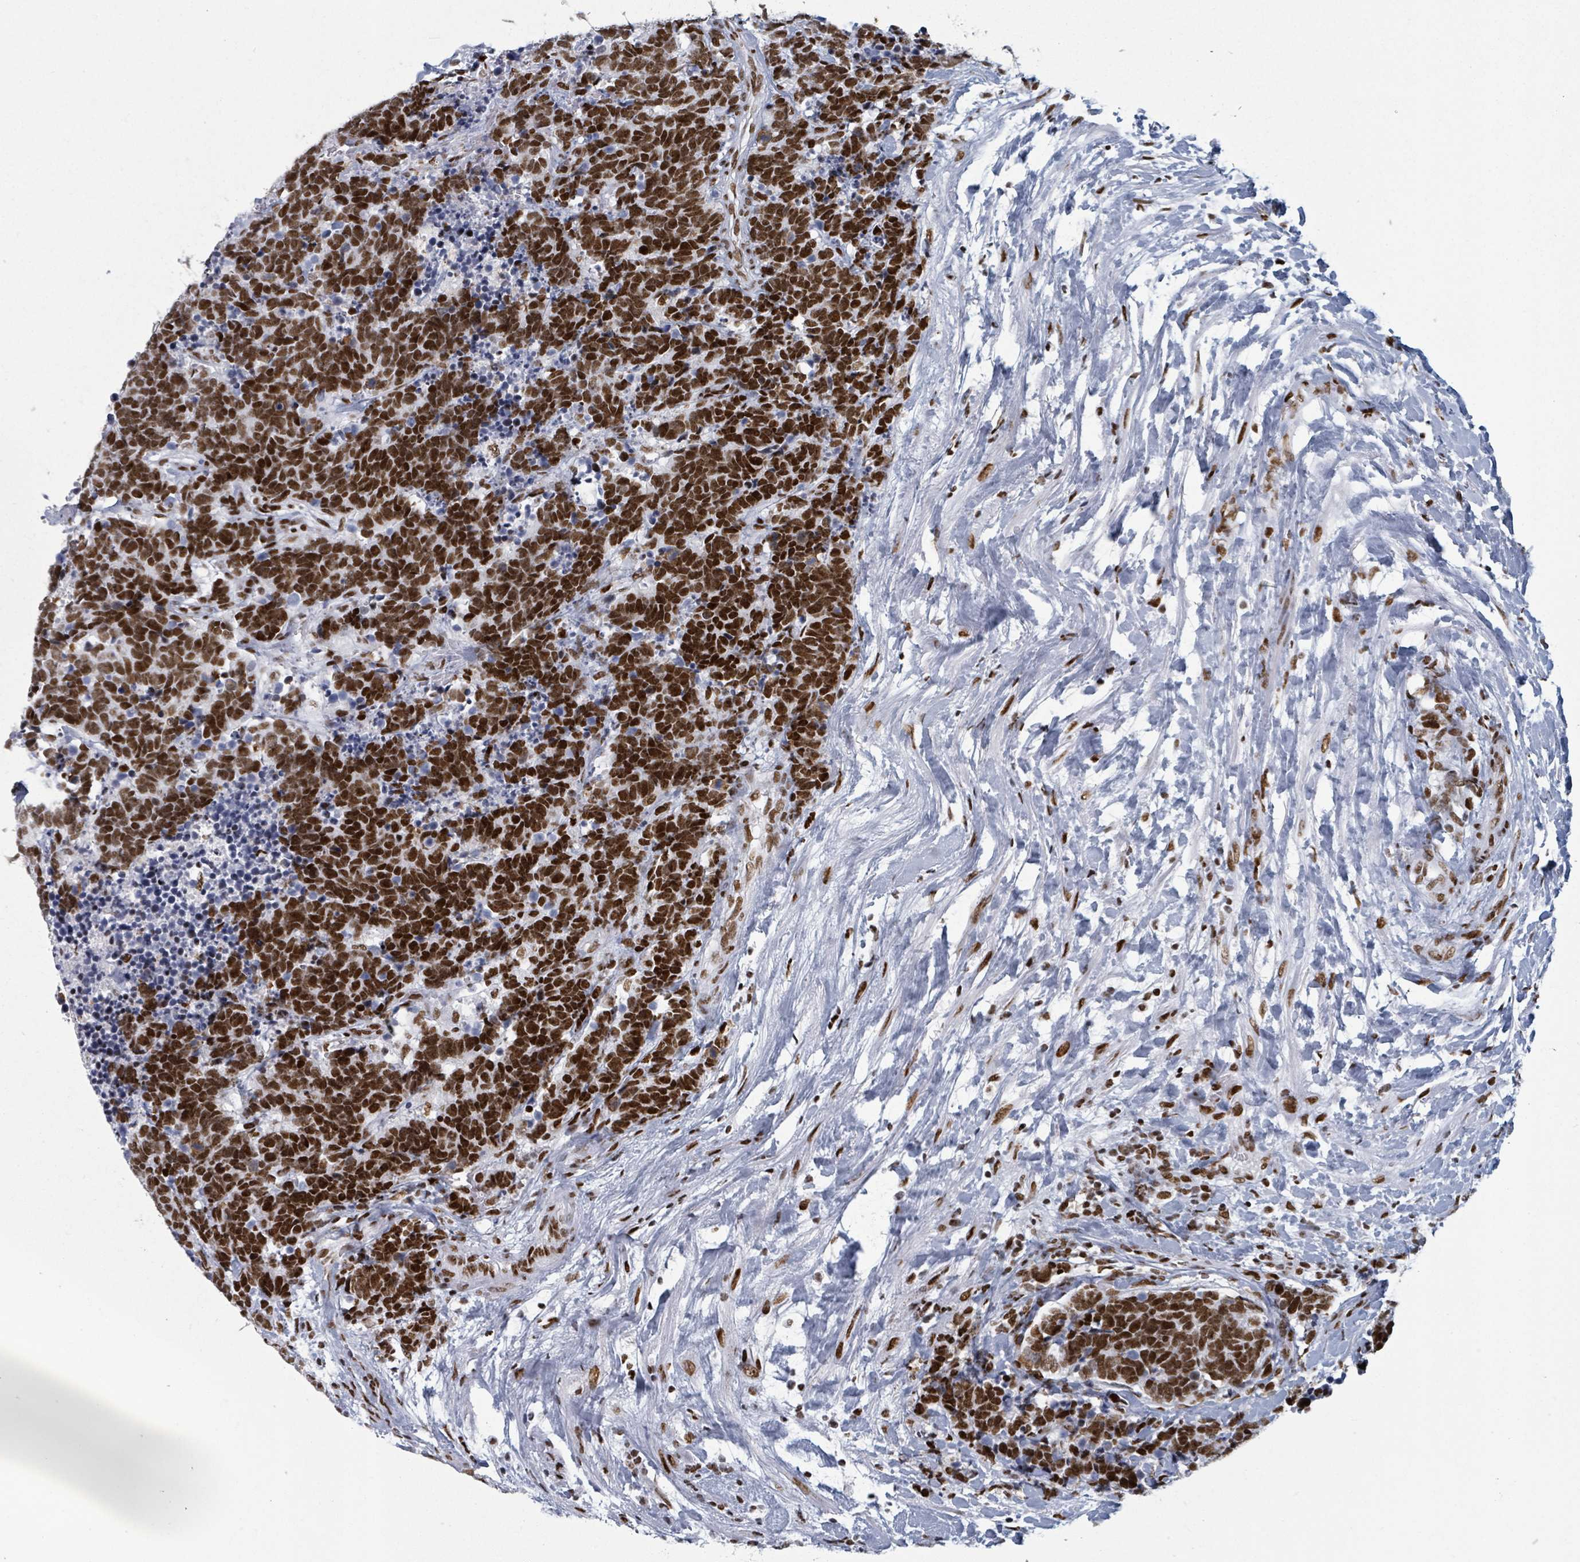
{"staining": {"intensity": "strong", "quantity": ">75%", "location": "nuclear"}, "tissue": "carcinoid", "cell_type": "Tumor cells", "image_type": "cancer", "snomed": [{"axis": "morphology", "description": "Carcinoma, NOS"}, {"axis": "morphology", "description": "Carcinoid, malignant, NOS"}, {"axis": "topography", "description": "Prostate"}], "caption": "Protein expression analysis of human carcinoid (malignant) reveals strong nuclear positivity in about >75% of tumor cells.", "gene": "DHX16", "patient": {"sex": "male", "age": 57}}